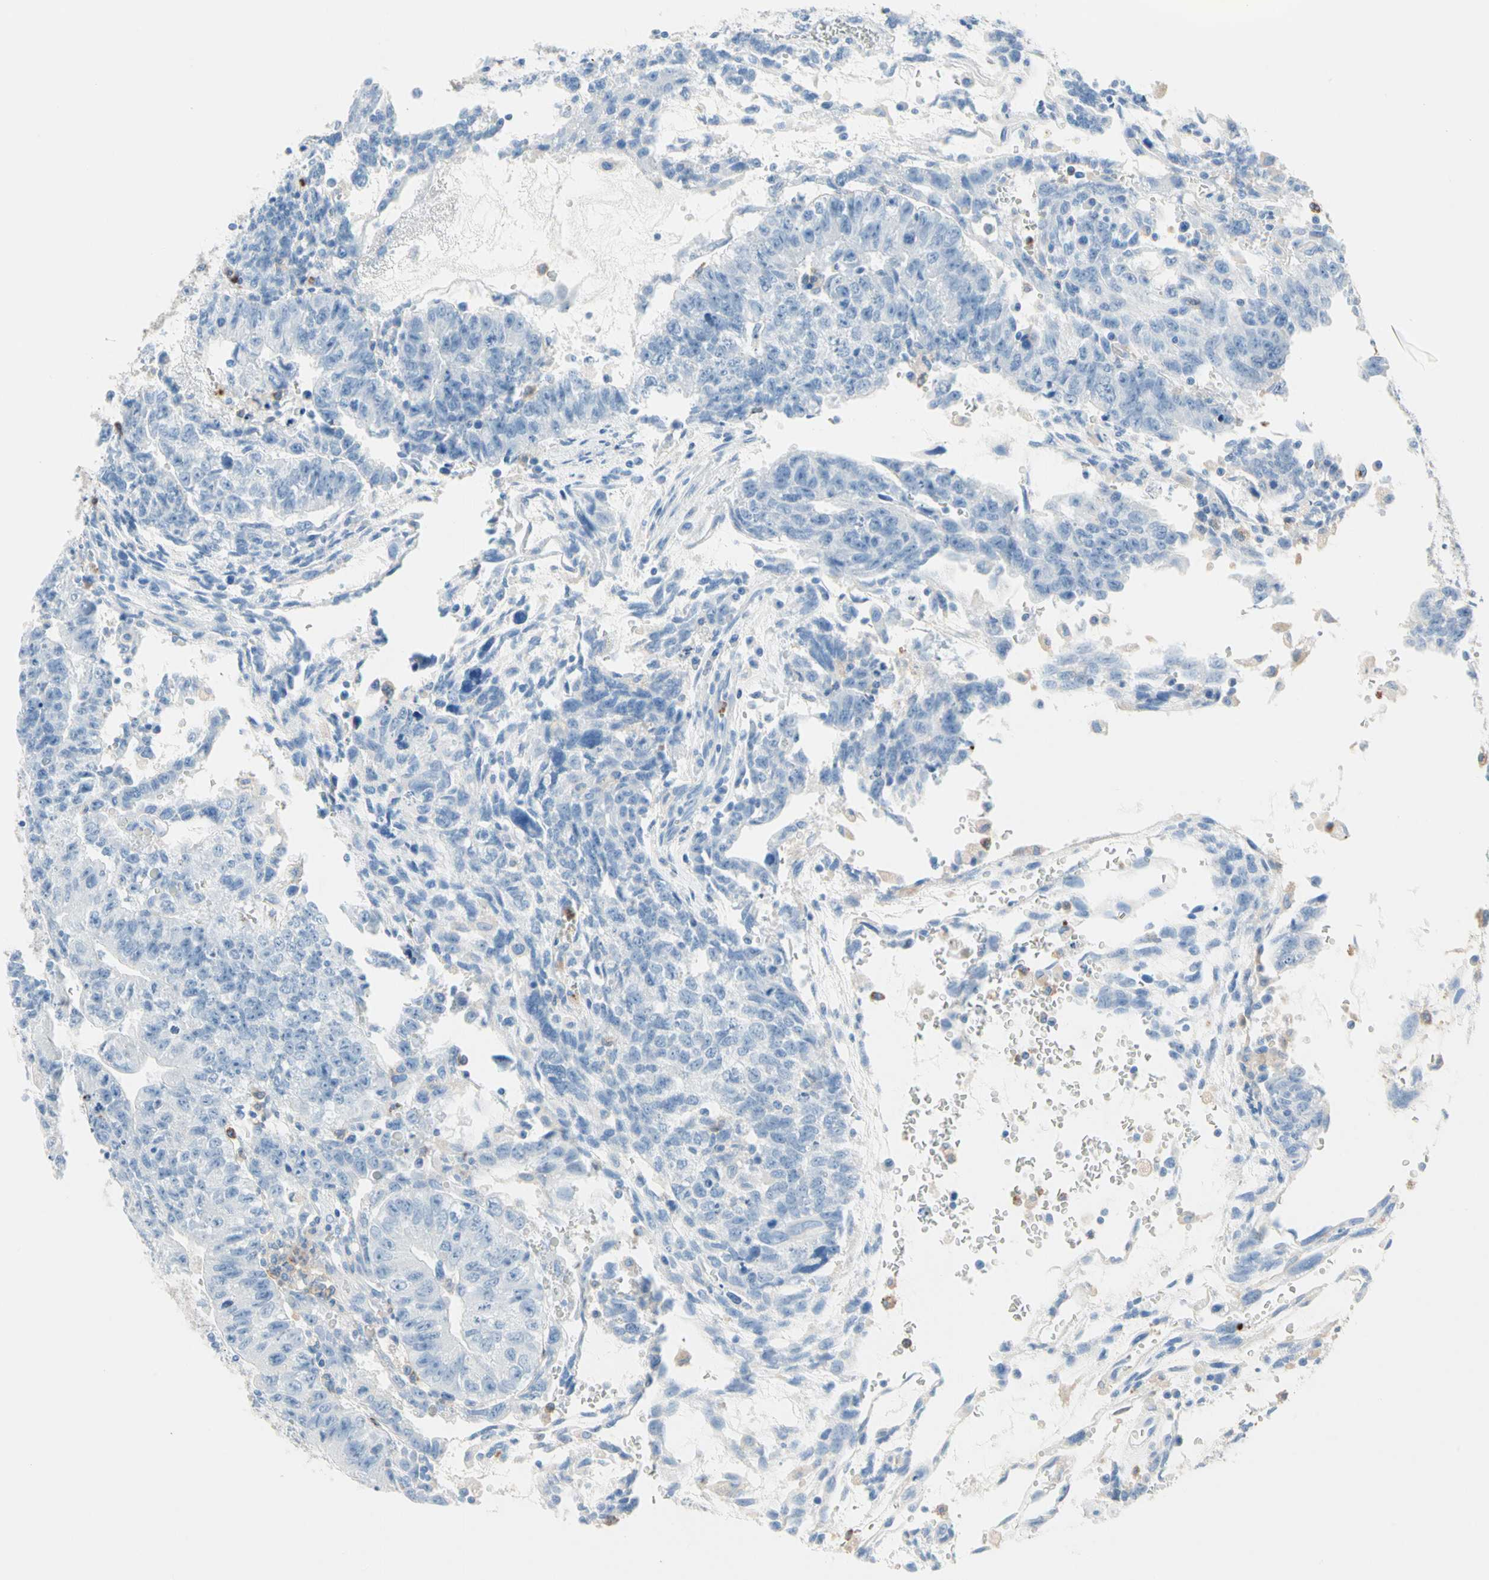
{"staining": {"intensity": "negative", "quantity": "none", "location": "none"}, "tissue": "testis cancer", "cell_type": "Tumor cells", "image_type": "cancer", "snomed": [{"axis": "morphology", "description": "Seminoma, NOS"}, {"axis": "morphology", "description": "Carcinoma, Embryonal, NOS"}, {"axis": "topography", "description": "Testis"}], "caption": "This is an immunohistochemistry (IHC) histopathology image of human seminoma (testis). There is no staining in tumor cells.", "gene": "CLEC4A", "patient": {"sex": "male", "age": 52}}